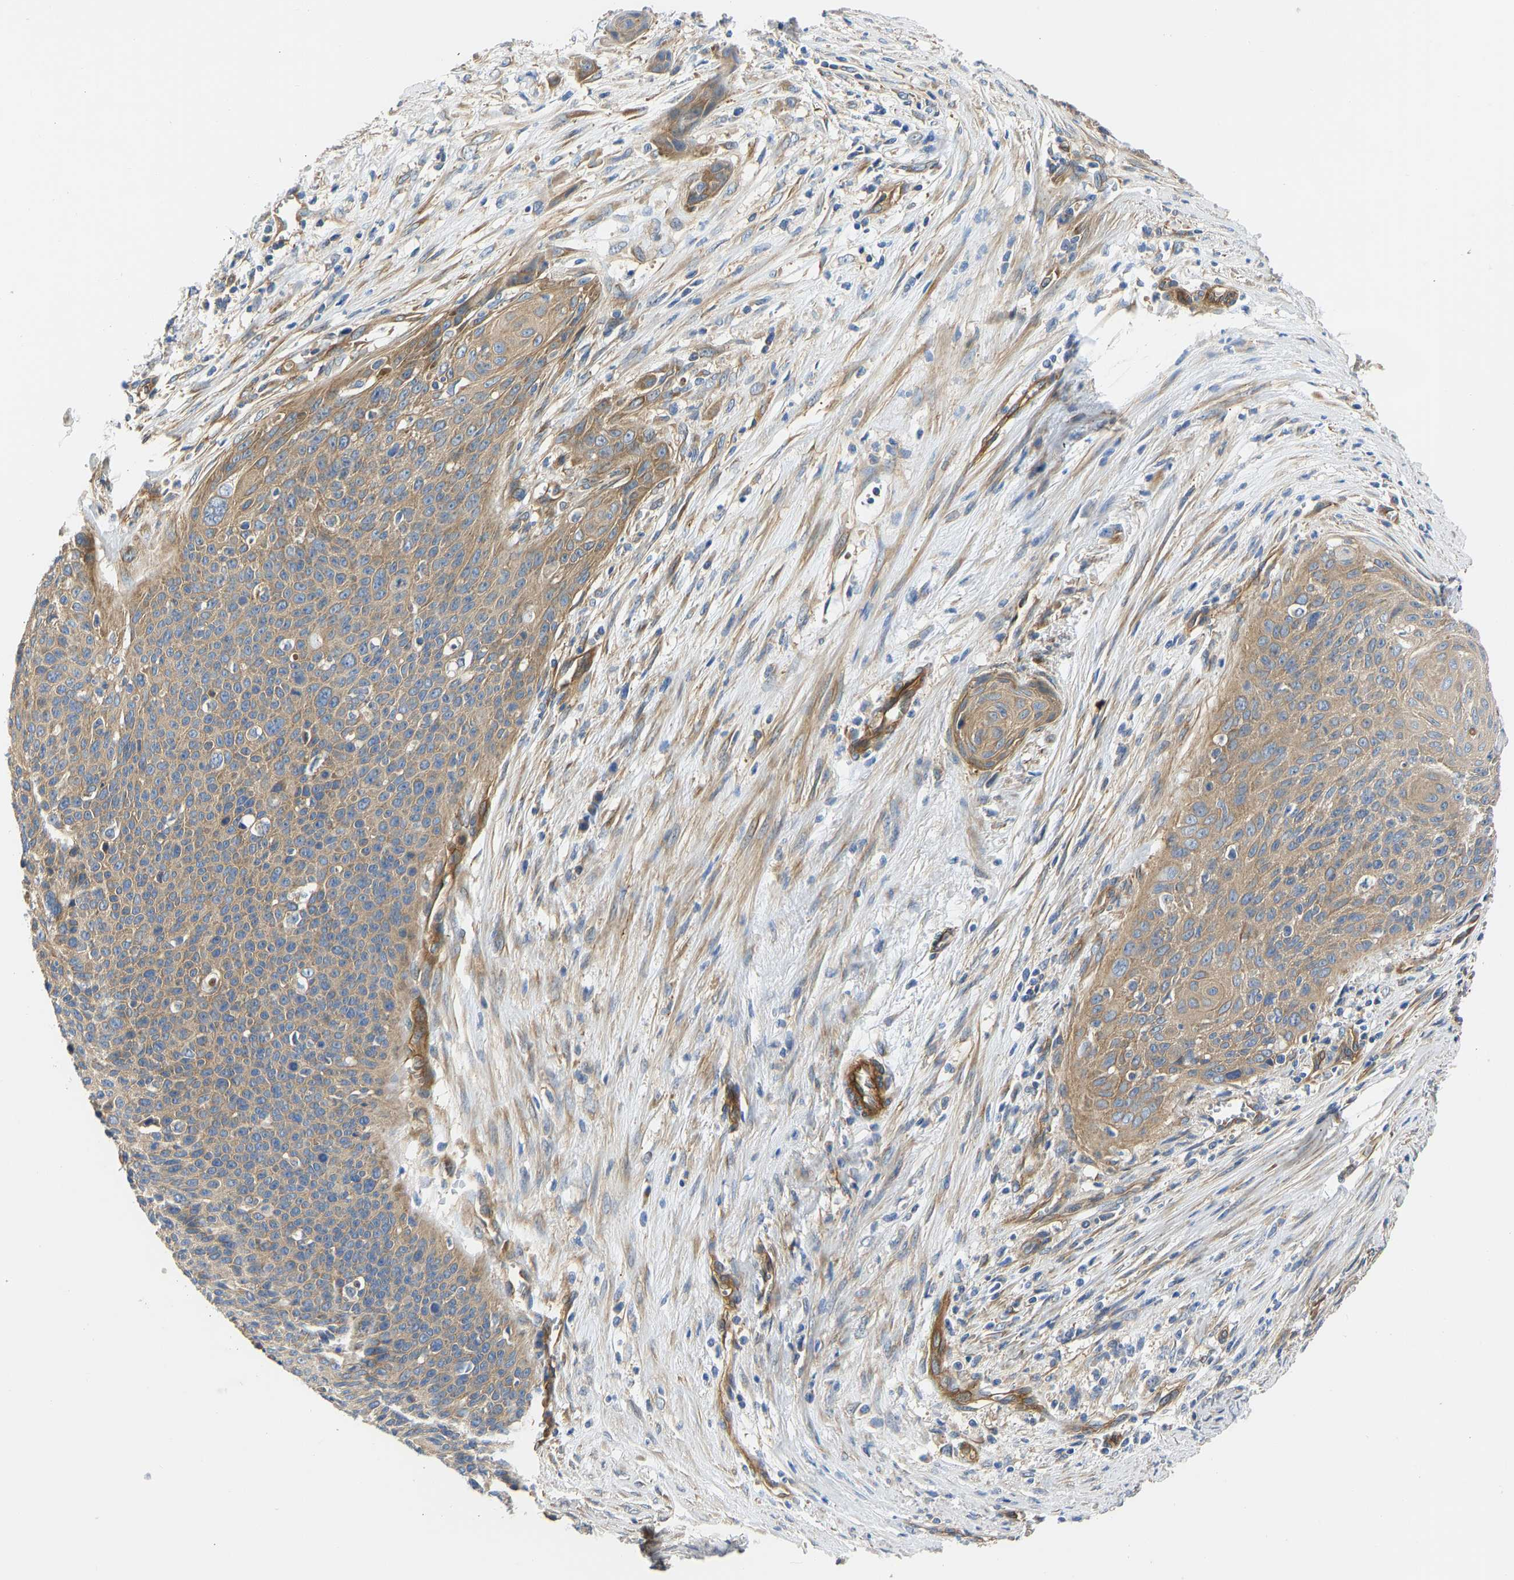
{"staining": {"intensity": "moderate", "quantity": "25%-75%", "location": "cytoplasmic/membranous"}, "tissue": "cervical cancer", "cell_type": "Tumor cells", "image_type": "cancer", "snomed": [{"axis": "morphology", "description": "Squamous cell carcinoma, NOS"}, {"axis": "topography", "description": "Cervix"}], "caption": "High-magnification brightfield microscopy of squamous cell carcinoma (cervical) stained with DAB (brown) and counterstained with hematoxylin (blue). tumor cells exhibit moderate cytoplasmic/membranous expression is identified in approximately25%-75% of cells.", "gene": "MYO1C", "patient": {"sex": "female", "age": 55}}